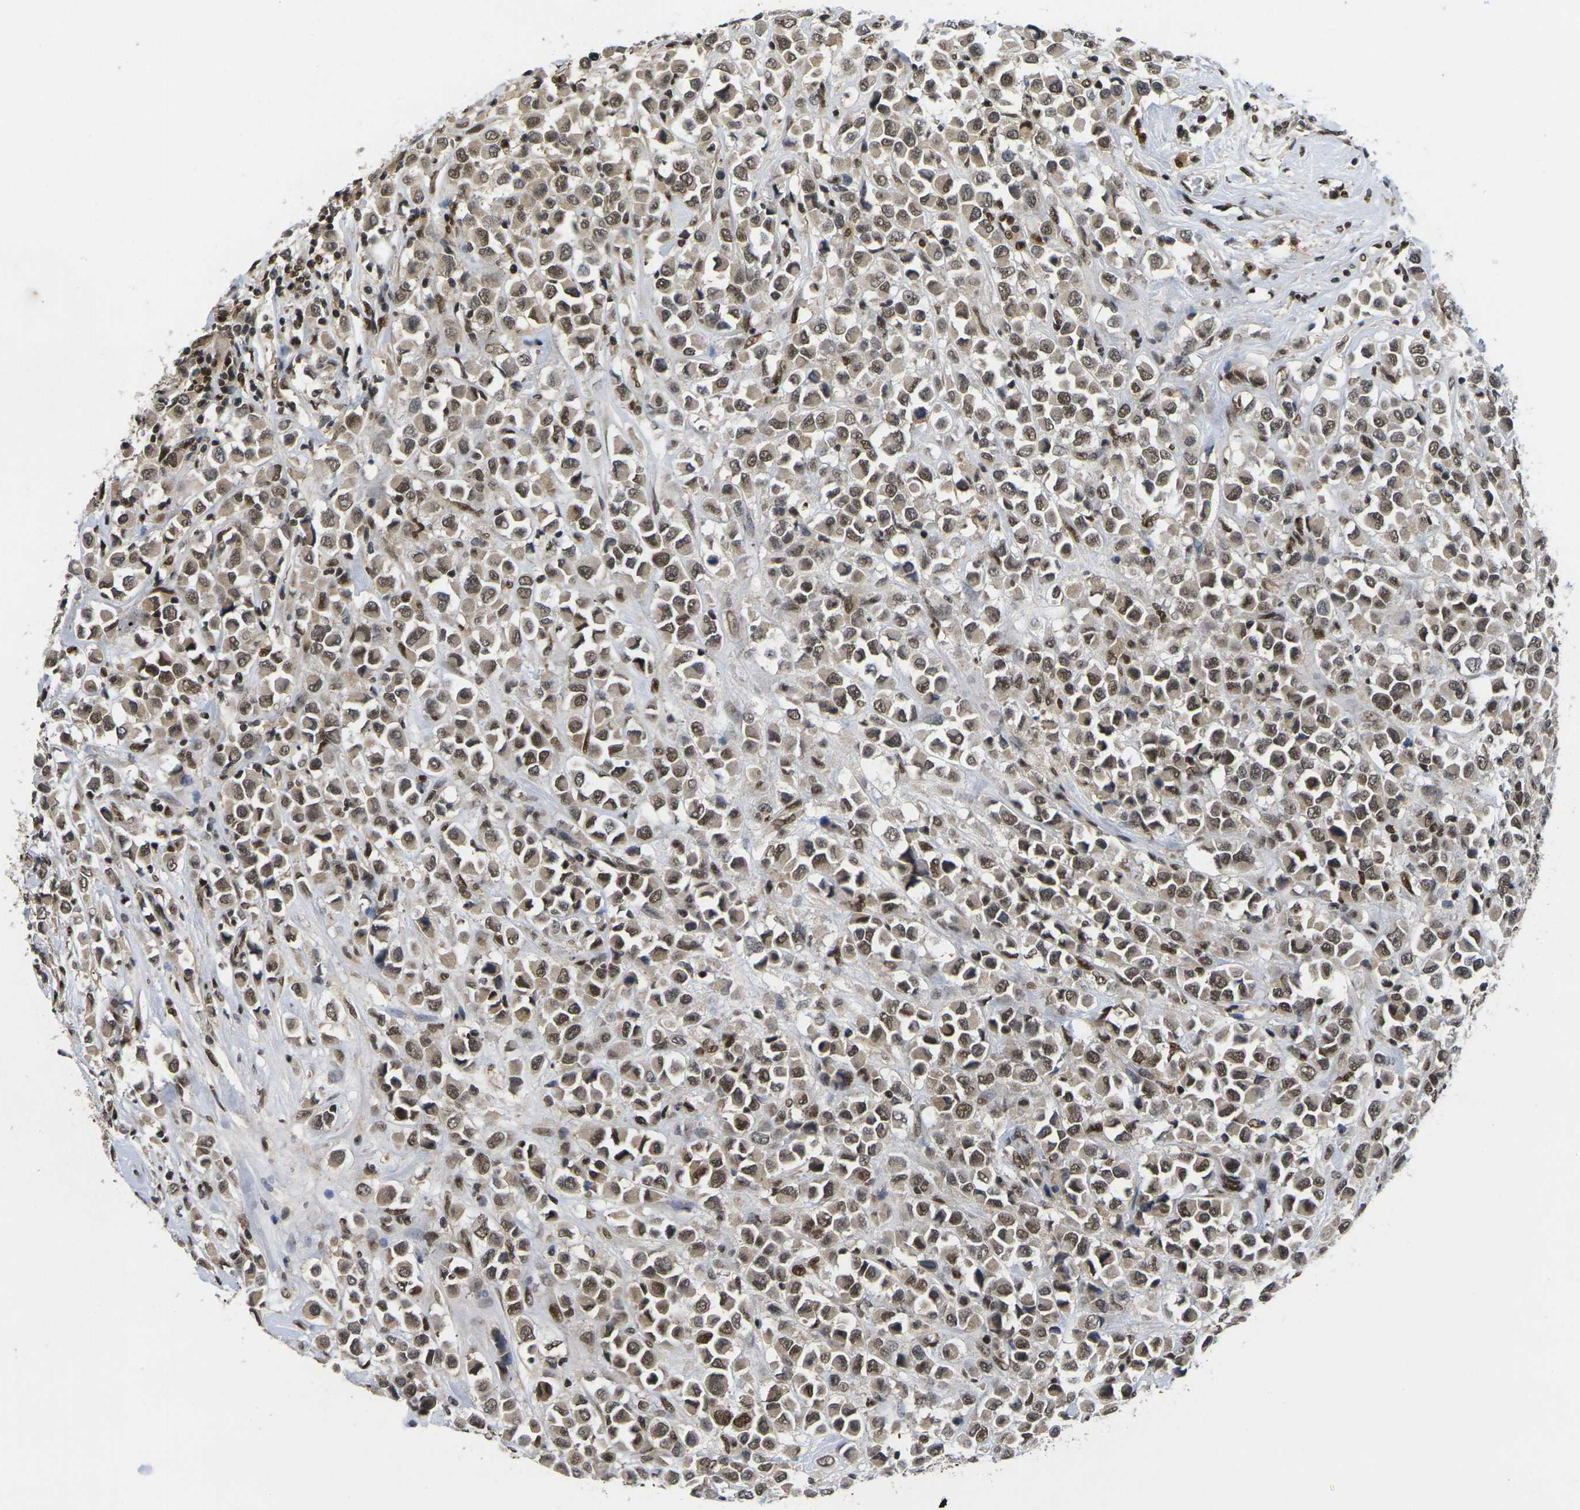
{"staining": {"intensity": "moderate", "quantity": ">75%", "location": "nuclear"}, "tissue": "breast cancer", "cell_type": "Tumor cells", "image_type": "cancer", "snomed": [{"axis": "morphology", "description": "Duct carcinoma"}, {"axis": "topography", "description": "Breast"}], "caption": "Human breast cancer (infiltrating ductal carcinoma) stained for a protein (brown) reveals moderate nuclear positive expression in approximately >75% of tumor cells.", "gene": "GTF2E1", "patient": {"sex": "female", "age": 61}}